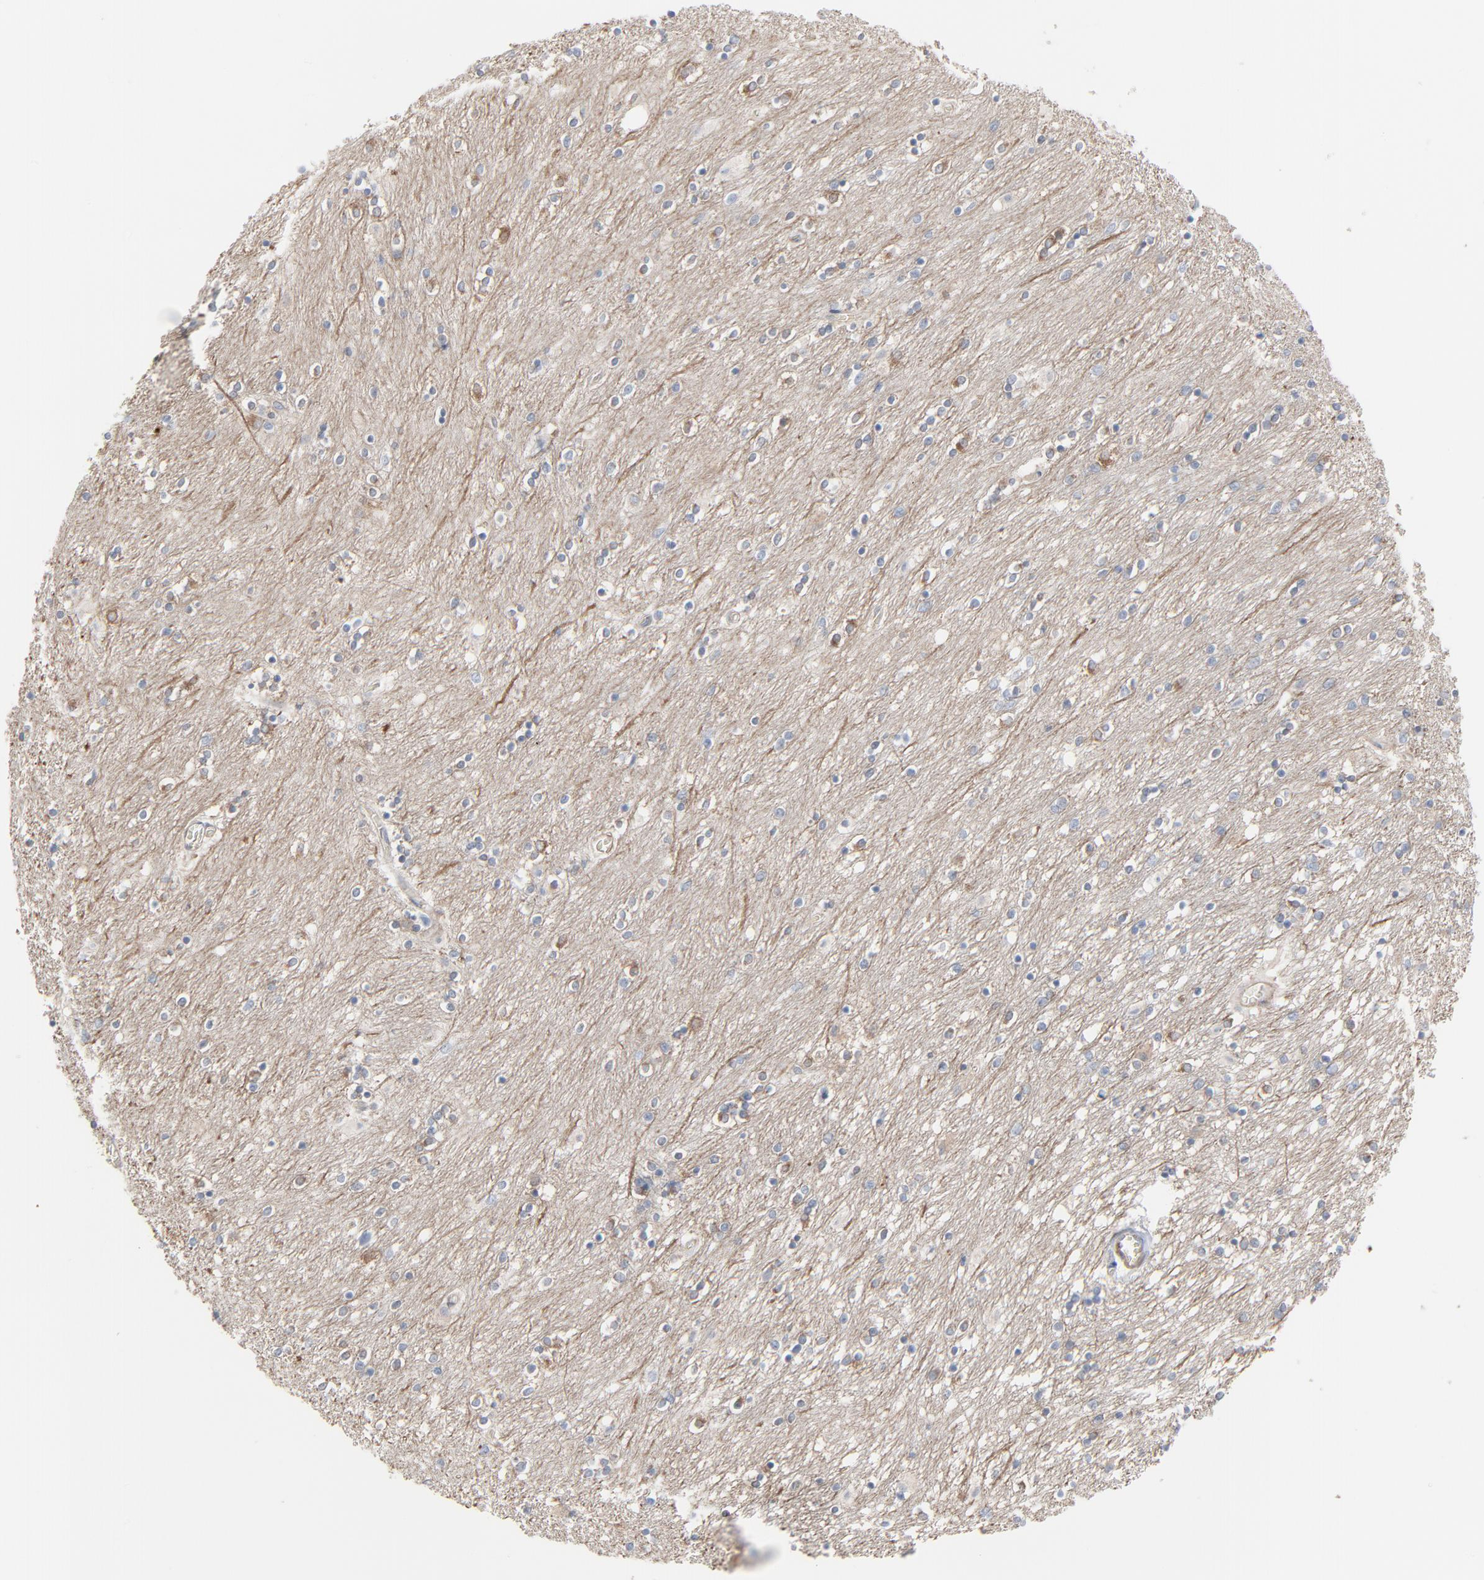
{"staining": {"intensity": "moderate", "quantity": "<25%", "location": "cytoplasmic/membranous"}, "tissue": "caudate", "cell_type": "Glial cells", "image_type": "normal", "snomed": [{"axis": "morphology", "description": "Normal tissue, NOS"}, {"axis": "topography", "description": "Lateral ventricle wall"}], "caption": "Normal caudate demonstrates moderate cytoplasmic/membranous positivity in about <25% of glial cells The staining is performed using DAB brown chromogen to label protein expression. The nuclei are counter-stained blue using hematoxylin..", "gene": "OPTN", "patient": {"sex": "female", "age": 54}}